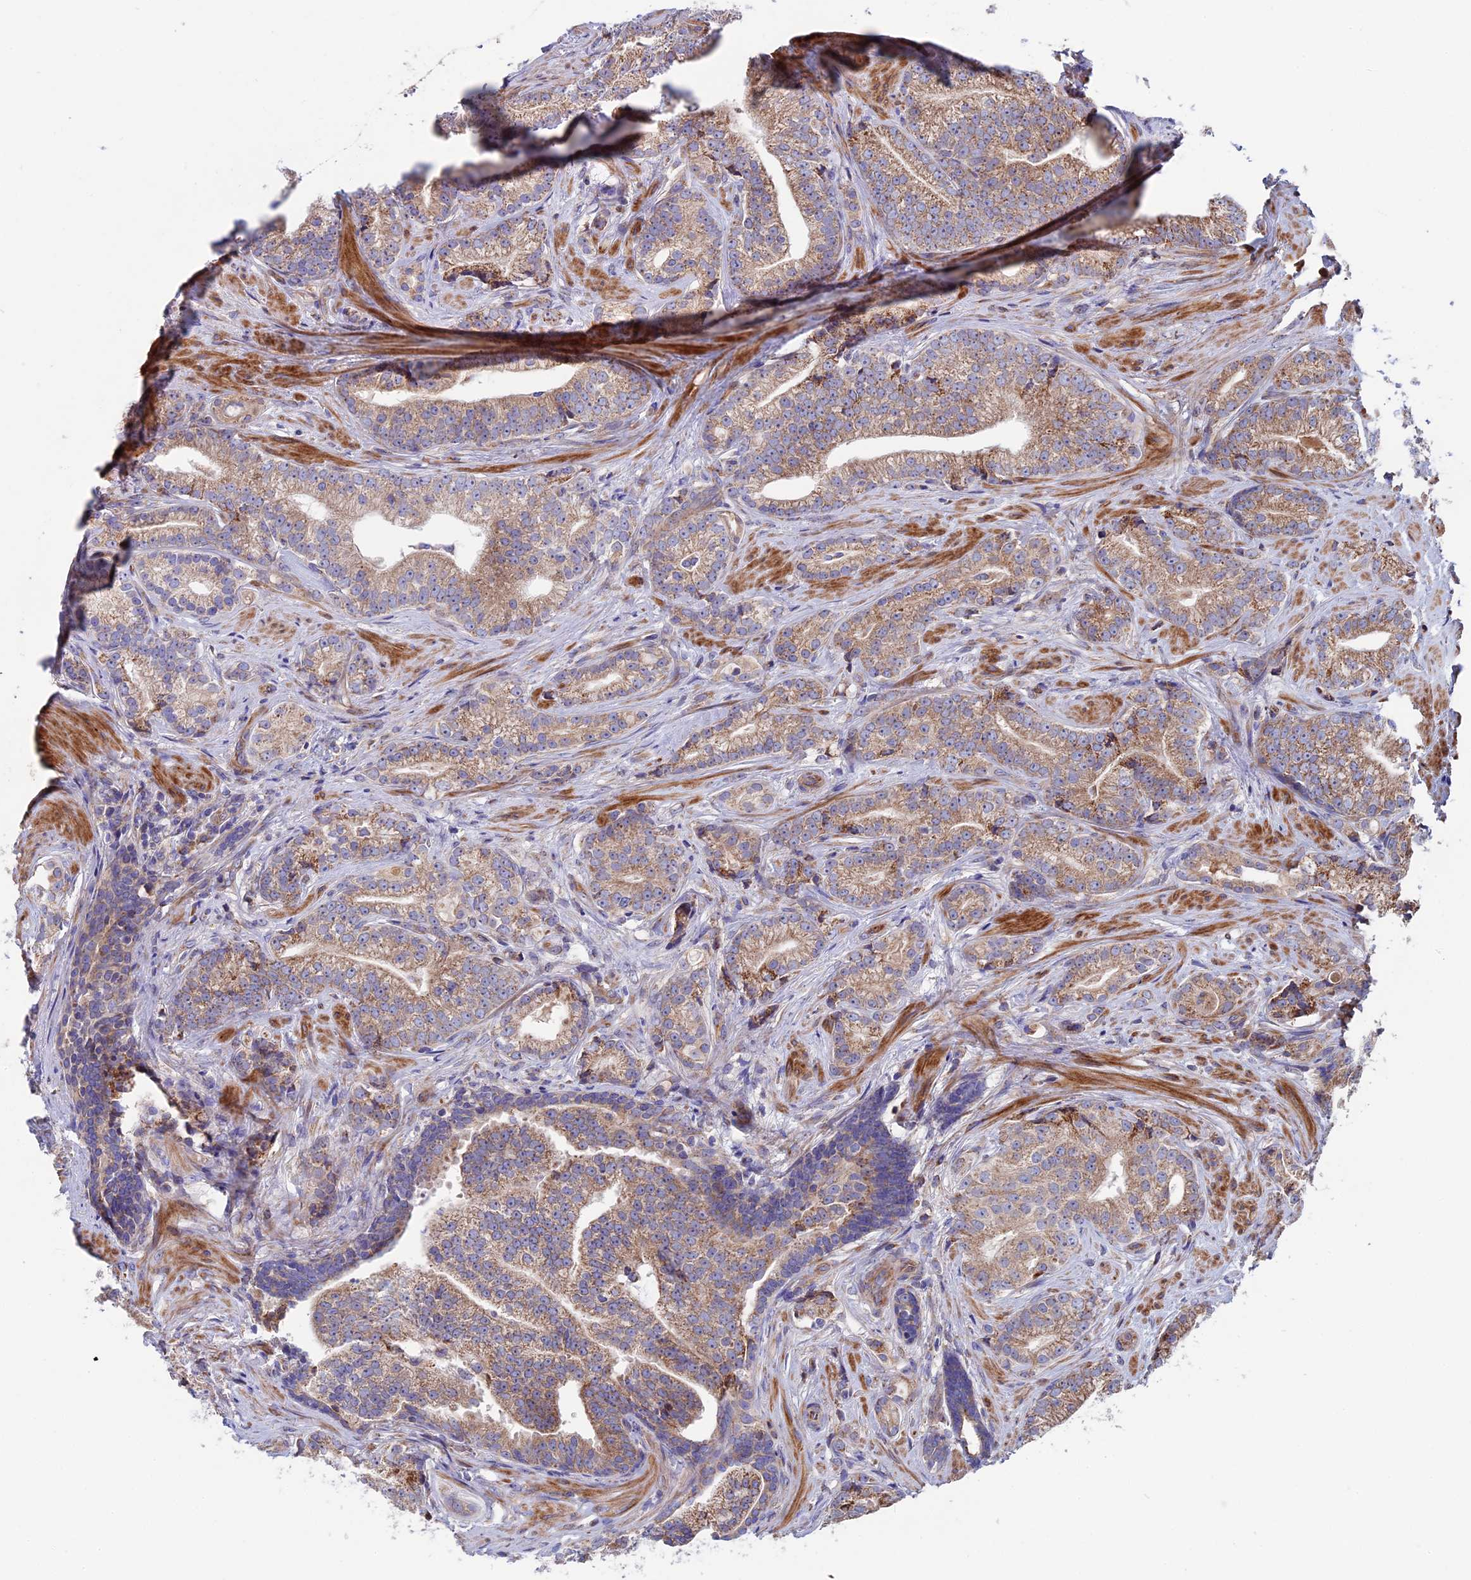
{"staining": {"intensity": "moderate", "quantity": ">75%", "location": "cytoplasmic/membranous"}, "tissue": "prostate cancer", "cell_type": "Tumor cells", "image_type": "cancer", "snomed": [{"axis": "morphology", "description": "Adenocarcinoma, Low grade"}, {"axis": "topography", "description": "Prostate"}], "caption": "Immunohistochemical staining of prostate low-grade adenocarcinoma shows medium levels of moderate cytoplasmic/membranous positivity in approximately >75% of tumor cells.", "gene": "SLC15A5", "patient": {"sex": "male", "age": 71}}